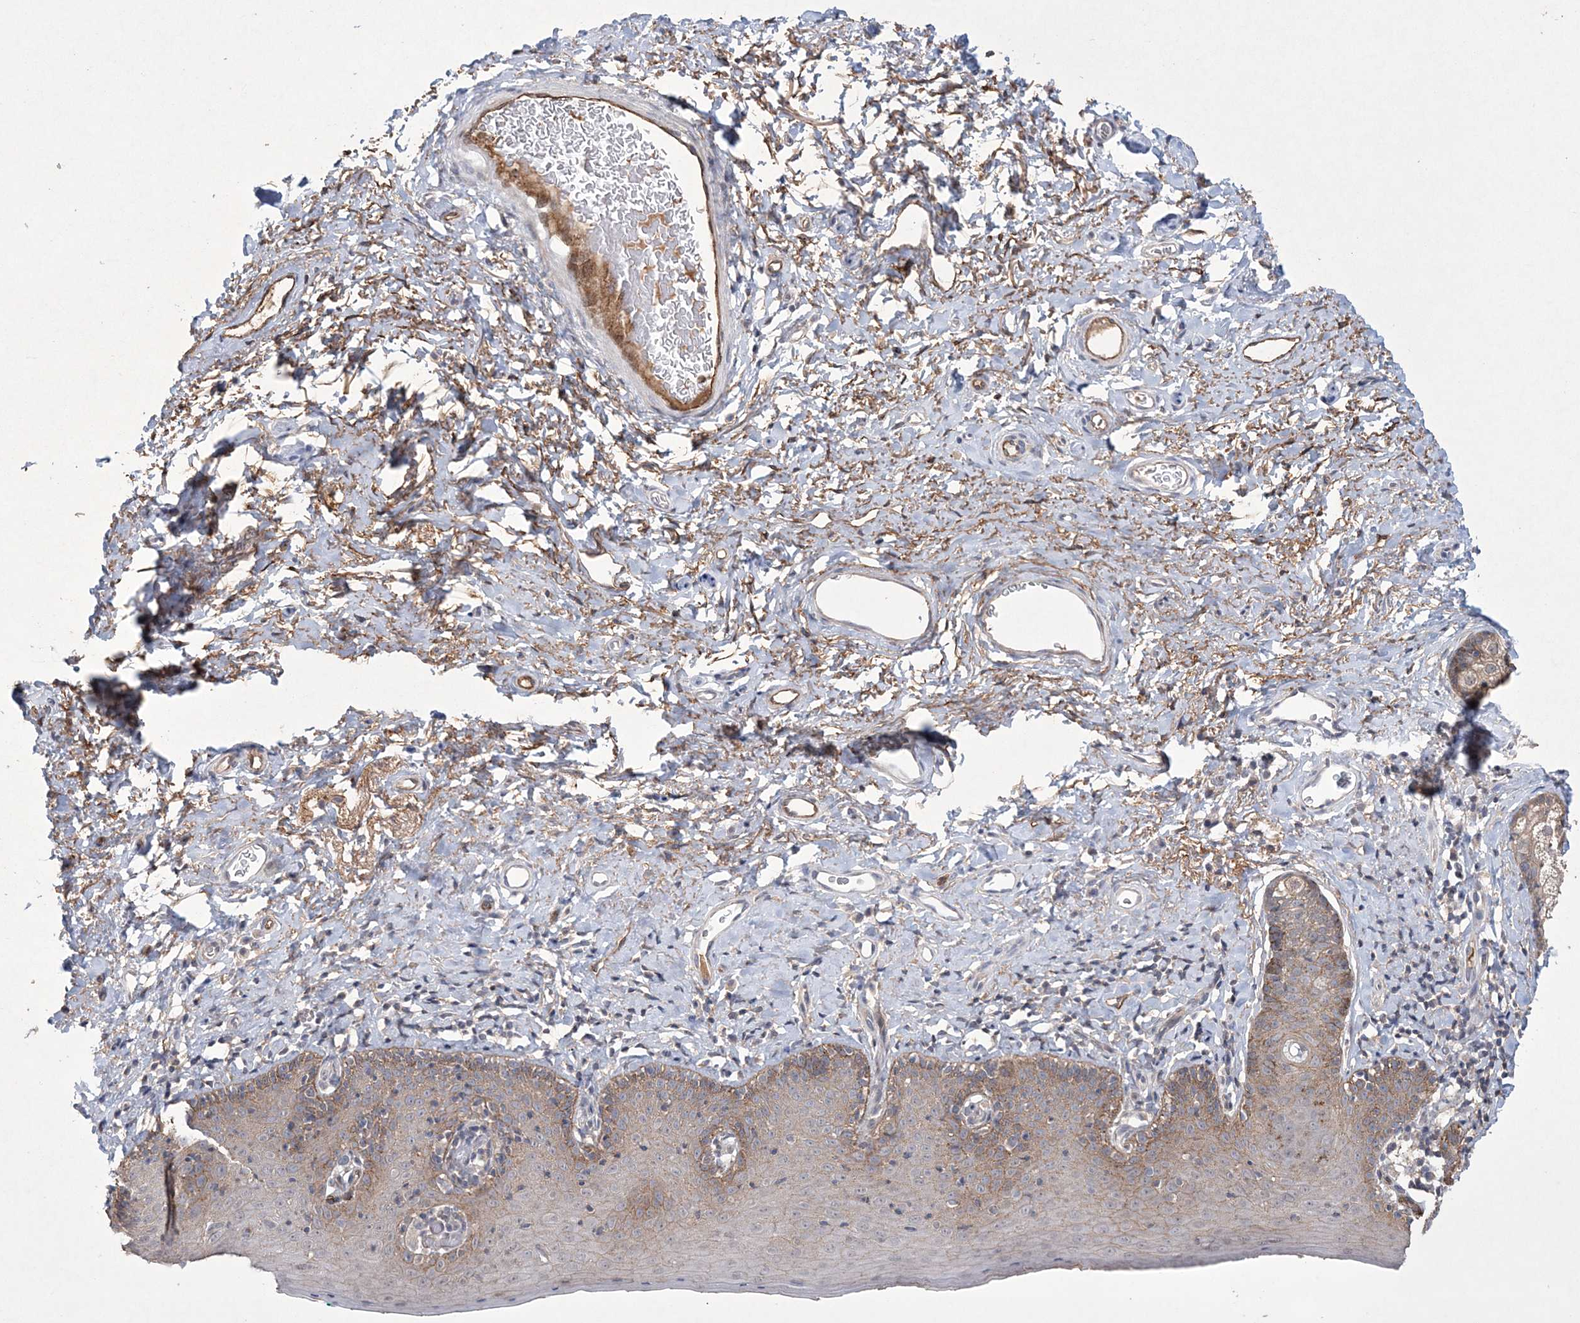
{"staining": {"intensity": "moderate", "quantity": "25%-75%", "location": "cytoplasmic/membranous"}, "tissue": "skin", "cell_type": "Epidermal cells", "image_type": "normal", "snomed": [{"axis": "morphology", "description": "Normal tissue, NOS"}, {"axis": "topography", "description": "Vulva"}], "caption": "Normal skin was stained to show a protein in brown. There is medium levels of moderate cytoplasmic/membranous positivity in about 25%-75% of epidermal cells. Using DAB (brown) and hematoxylin (blue) stains, captured at high magnification using brightfield microscopy.", "gene": "DPCD", "patient": {"sex": "female", "age": 66}}